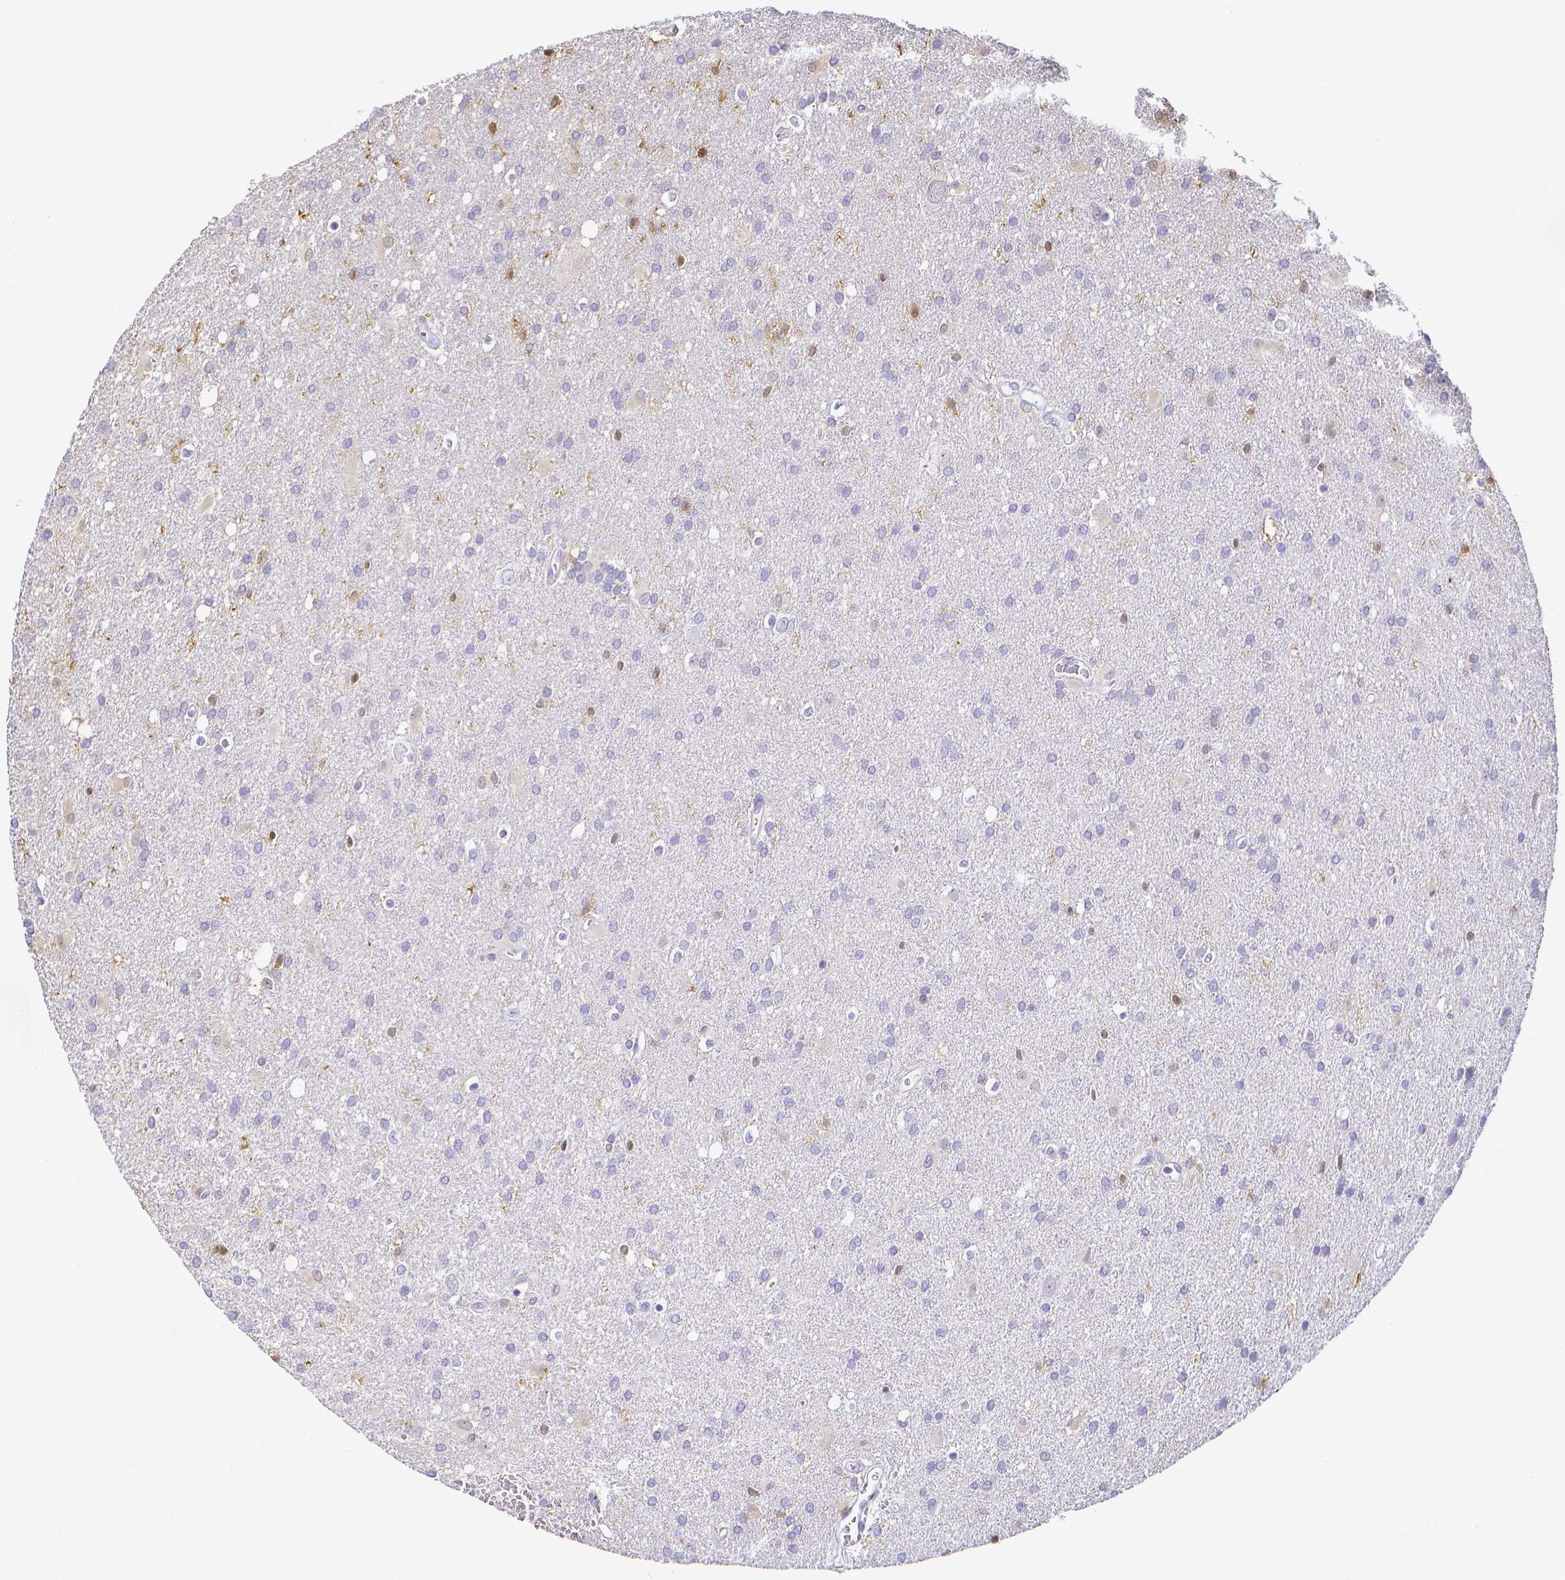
{"staining": {"intensity": "negative", "quantity": "none", "location": "none"}, "tissue": "glioma", "cell_type": "Tumor cells", "image_type": "cancer", "snomed": [{"axis": "morphology", "description": "Glioma, malignant, Low grade"}, {"axis": "topography", "description": "Brain"}], "caption": "DAB immunohistochemical staining of glioma exhibits no significant expression in tumor cells.", "gene": "COTL1", "patient": {"sex": "male", "age": 66}}